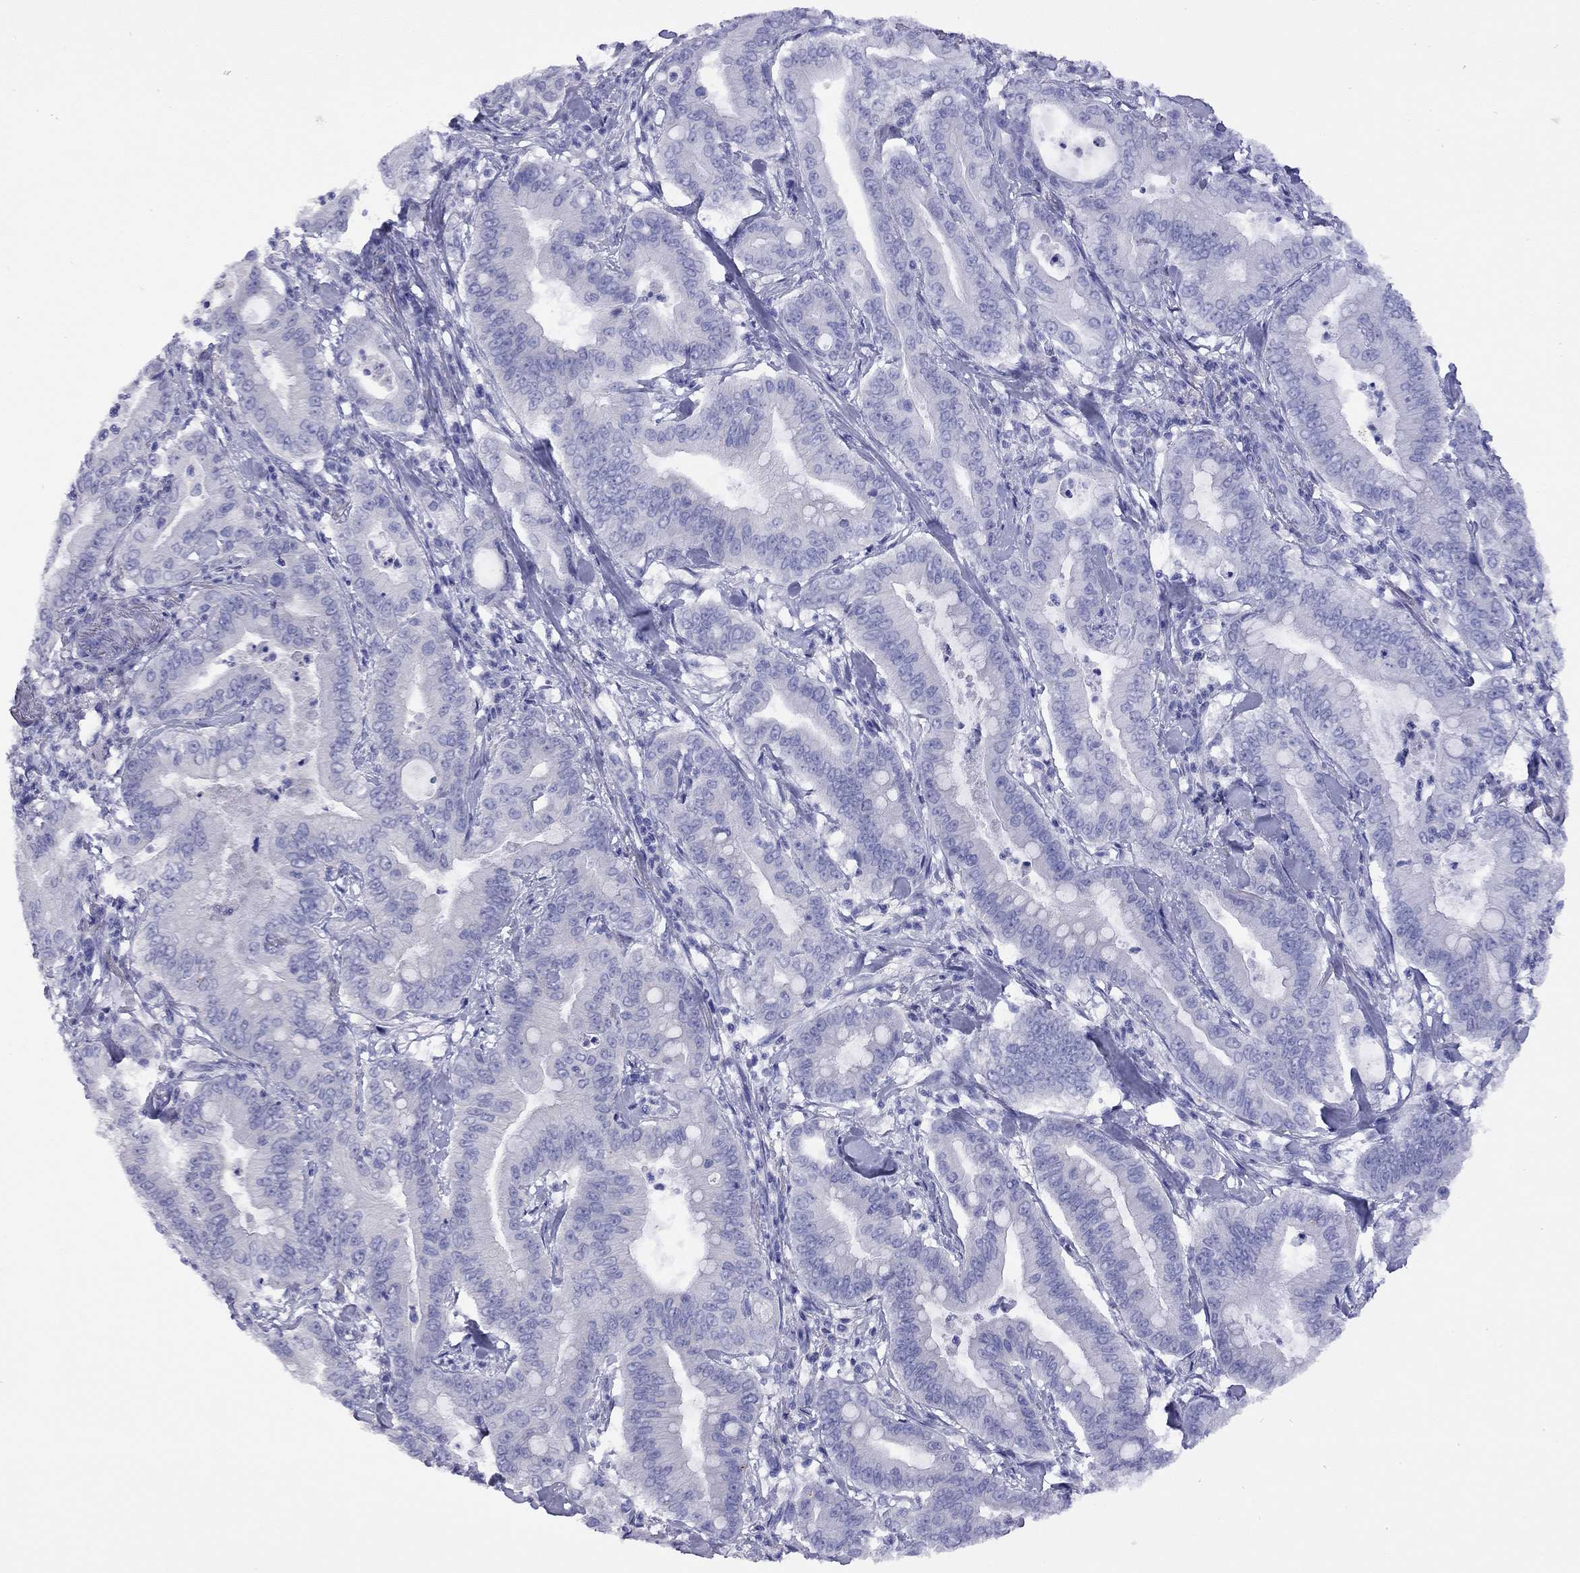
{"staining": {"intensity": "negative", "quantity": "none", "location": "none"}, "tissue": "pancreatic cancer", "cell_type": "Tumor cells", "image_type": "cancer", "snomed": [{"axis": "morphology", "description": "Adenocarcinoma, NOS"}, {"axis": "topography", "description": "Pancreas"}], "caption": "Tumor cells are negative for protein expression in human pancreatic adenocarcinoma. Nuclei are stained in blue.", "gene": "FIGLA", "patient": {"sex": "male", "age": 71}}